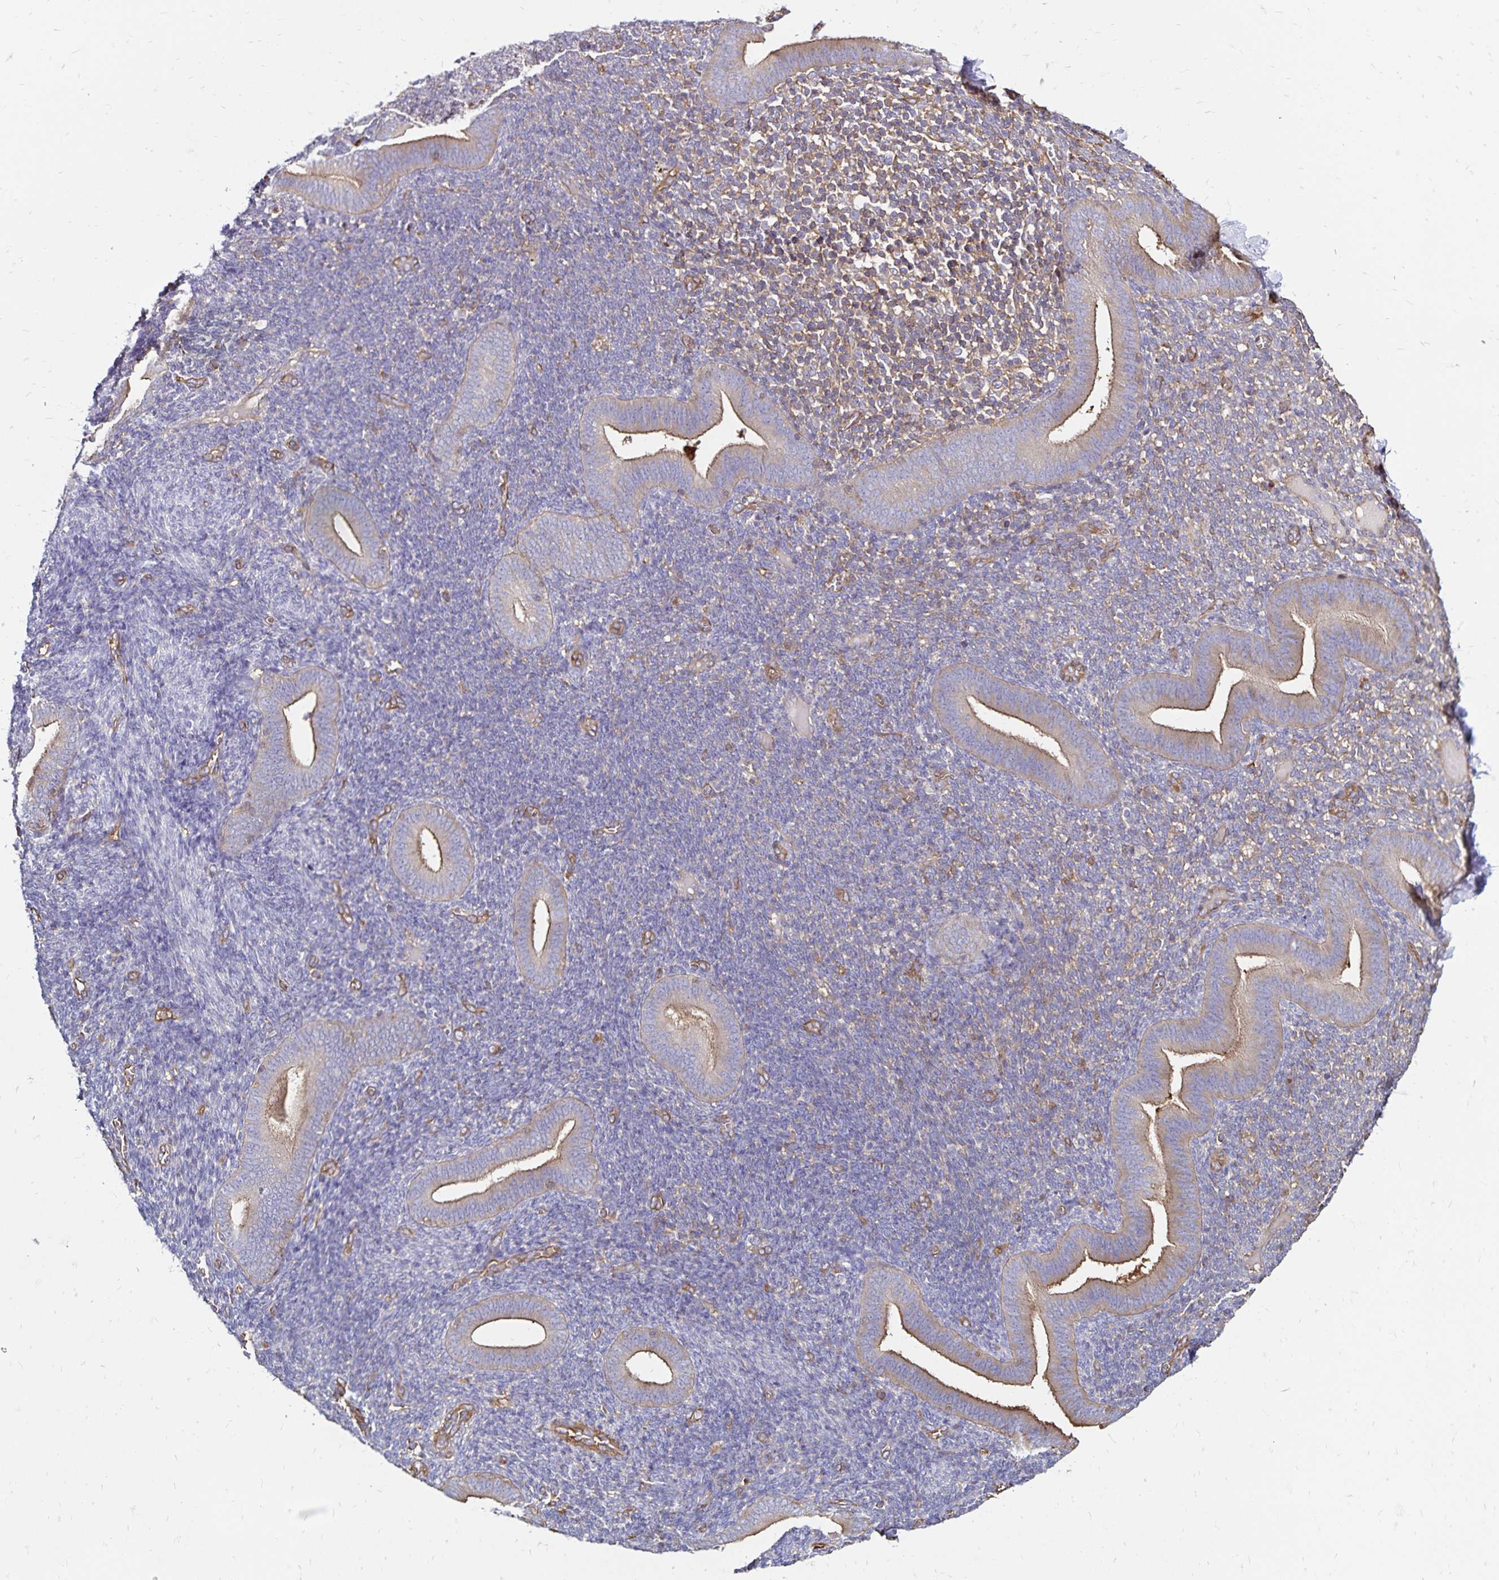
{"staining": {"intensity": "weak", "quantity": "<25%", "location": "cytoplasmic/membranous"}, "tissue": "endometrium", "cell_type": "Cells in endometrial stroma", "image_type": "normal", "snomed": [{"axis": "morphology", "description": "Normal tissue, NOS"}, {"axis": "topography", "description": "Endometrium"}], "caption": "This is a micrograph of IHC staining of unremarkable endometrium, which shows no positivity in cells in endometrial stroma. (DAB (3,3'-diaminobenzidine) immunohistochemistry (IHC), high magnification).", "gene": "RPRML", "patient": {"sex": "female", "age": 25}}